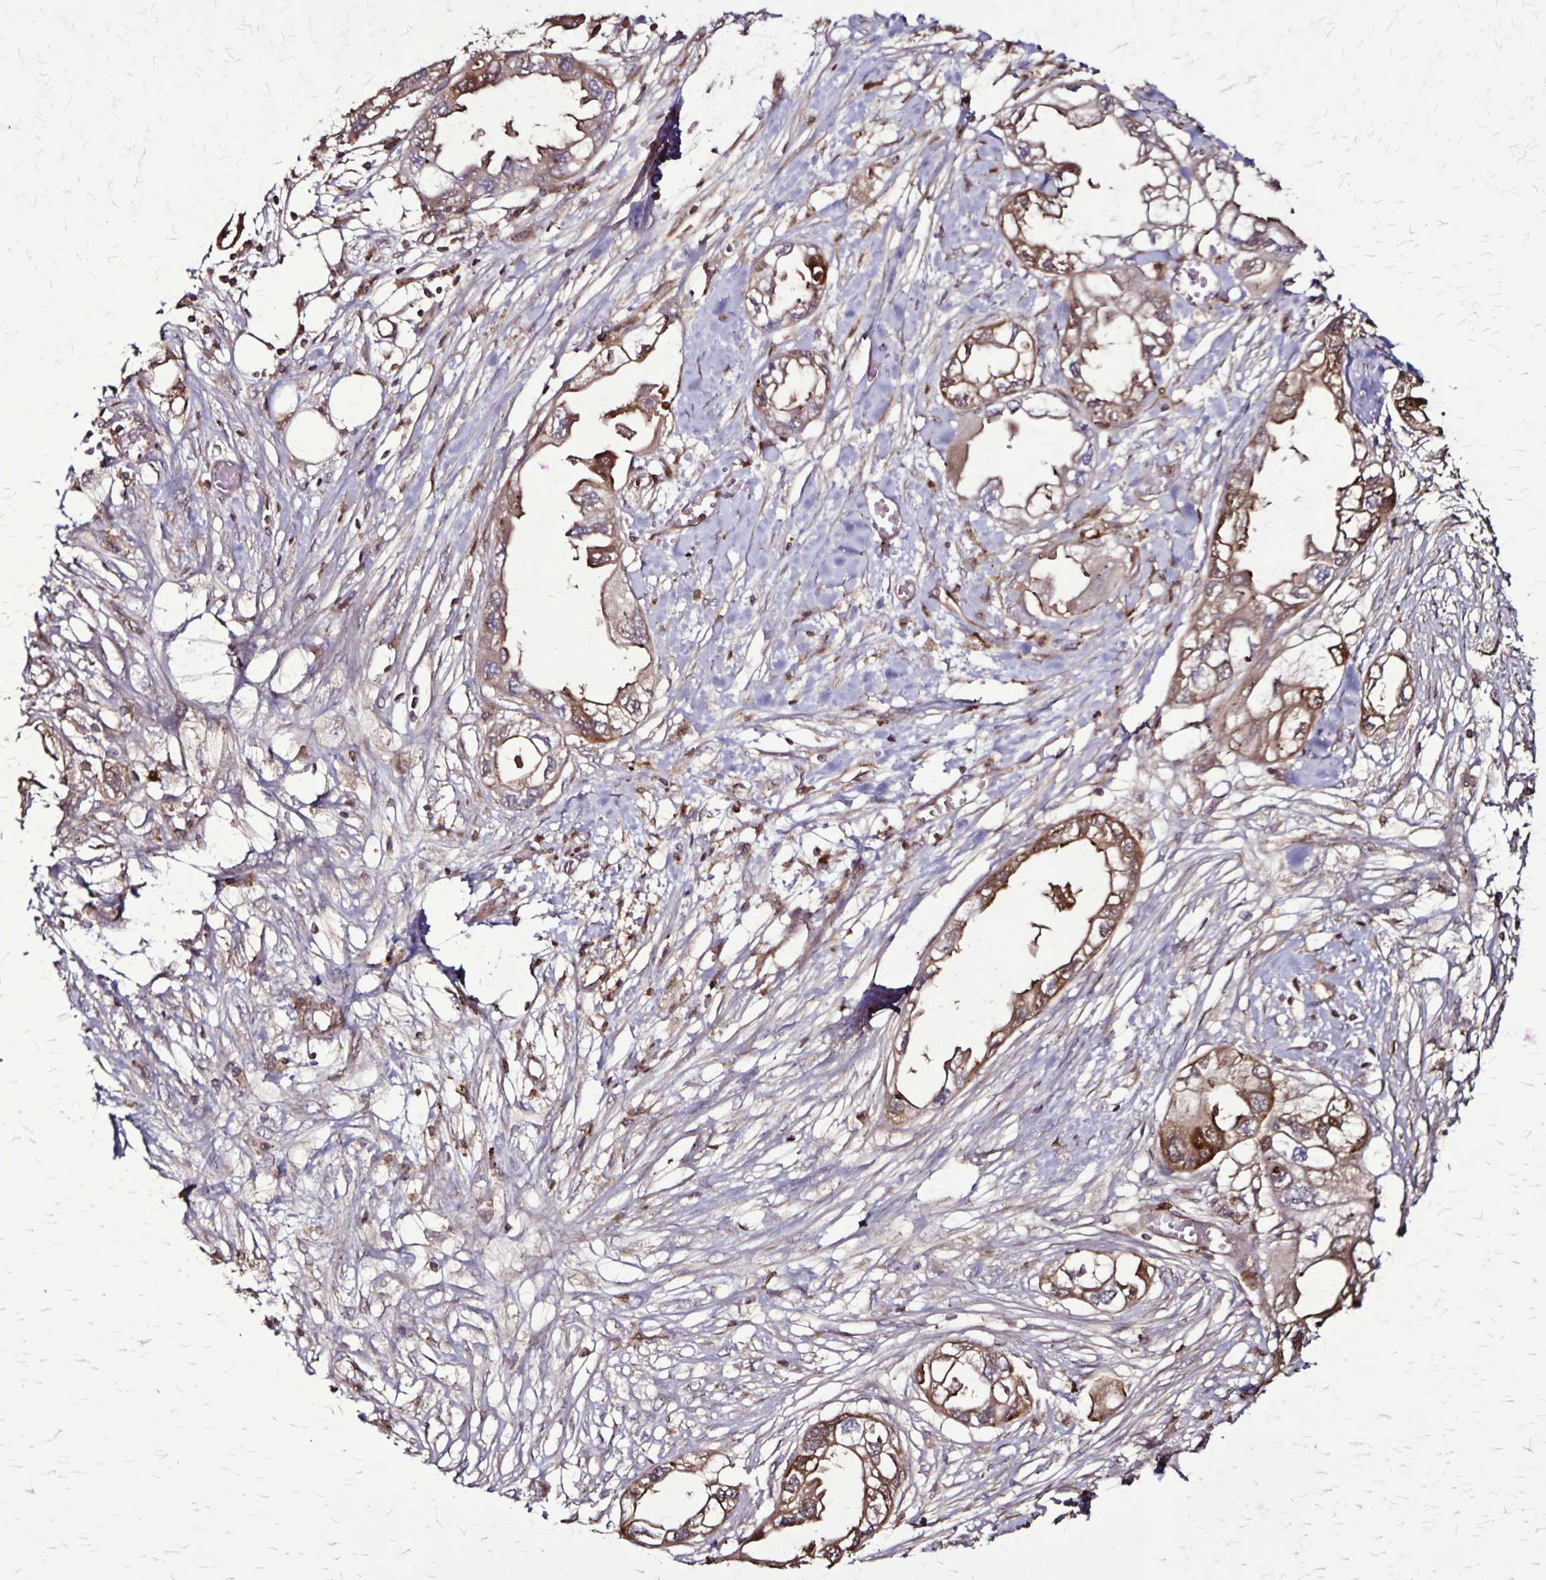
{"staining": {"intensity": "moderate", "quantity": ">75%", "location": "cytoplasmic/membranous"}, "tissue": "endometrial cancer", "cell_type": "Tumor cells", "image_type": "cancer", "snomed": [{"axis": "morphology", "description": "Adenocarcinoma, NOS"}, {"axis": "morphology", "description": "Adenocarcinoma, metastatic, NOS"}, {"axis": "topography", "description": "Adipose tissue"}, {"axis": "topography", "description": "Endometrium"}], "caption": "Moderate cytoplasmic/membranous staining is appreciated in approximately >75% of tumor cells in endometrial metastatic adenocarcinoma.", "gene": "CHMP1B", "patient": {"sex": "female", "age": 67}}